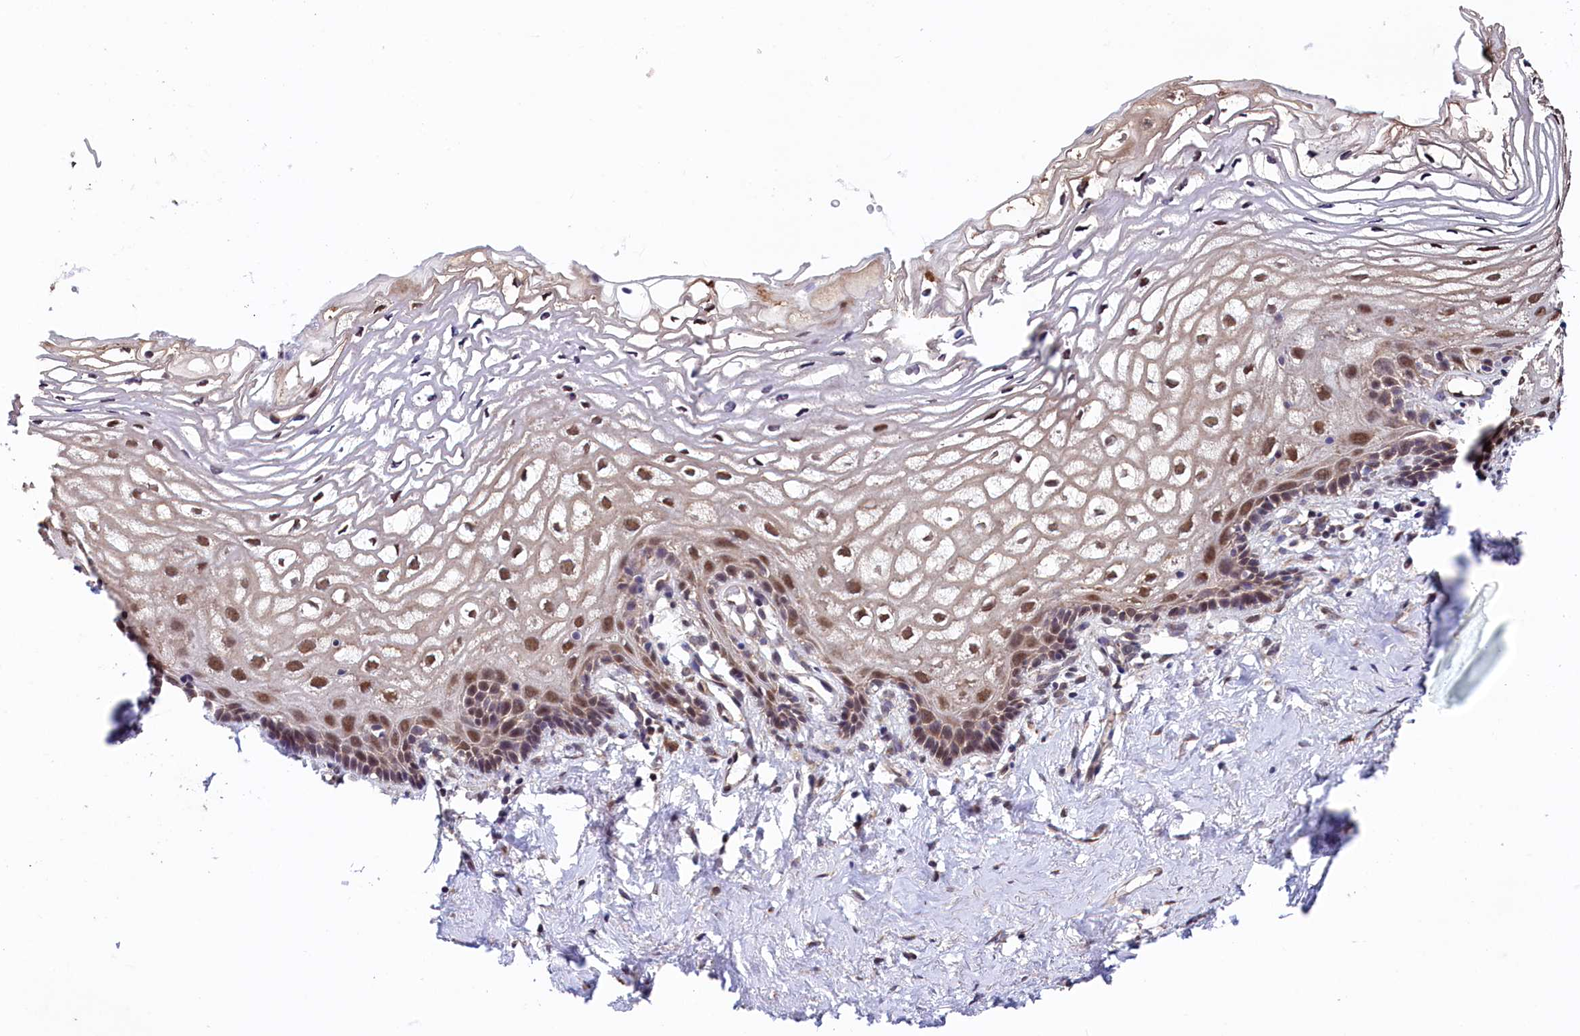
{"staining": {"intensity": "moderate", "quantity": ">75%", "location": "nuclear"}, "tissue": "vagina", "cell_type": "Squamous epithelial cells", "image_type": "normal", "snomed": [{"axis": "morphology", "description": "Normal tissue, NOS"}, {"axis": "morphology", "description": "Adenocarcinoma, NOS"}, {"axis": "topography", "description": "Rectum"}, {"axis": "topography", "description": "Vagina"}], "caption": "Immunohistochemistry (IHC) histopathology image of unremarkable vagina: human vagina stained using IHC exhibits medium levels of moderate protein expression localized specifically in the nuclear of squamous epithelial cells, appearing as a nuclear brown color.", "gene": "LEO1", "patient": {"sex": "female", "age": 71}}